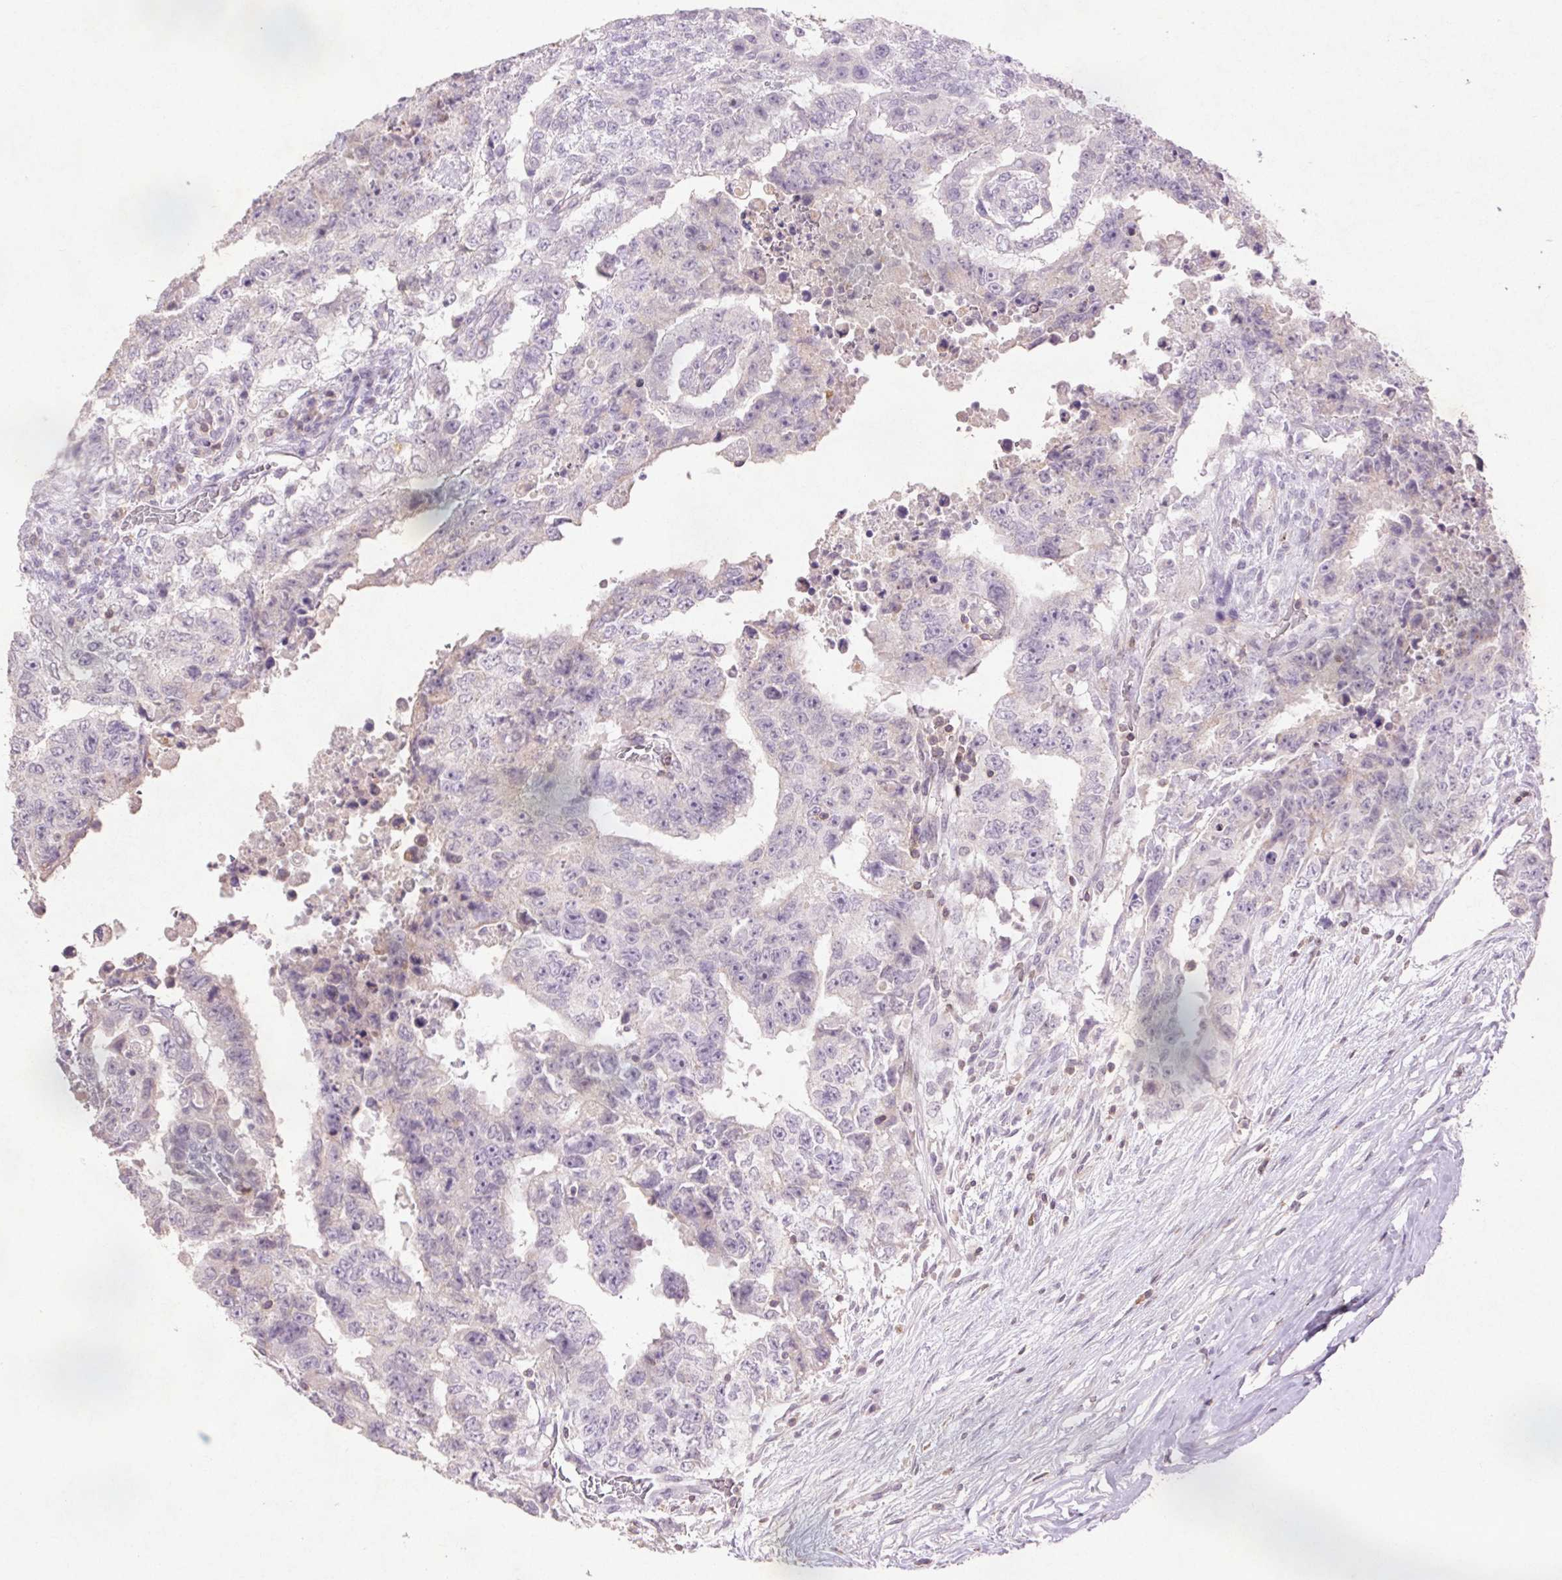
{"staining": {"intensity": "negative", "quantity": "none", "location": "none"}, "tissue": "testis cancer", "cell_type": "Tumor cells", "image_type": "cancer", "snomed": [{"axis": "morphology", "description": "Carcinoma, Embryonal, NOS"}, {"axis": "topography", "description": "Testis"}], "caption": "The immunohistochemistry (IHC) image has no significant positivity in tumor cells of embryonal carcinoma (testis) tissue.", "gene": "FNDC7", "patient": {"sex": "male", "age": 24}}